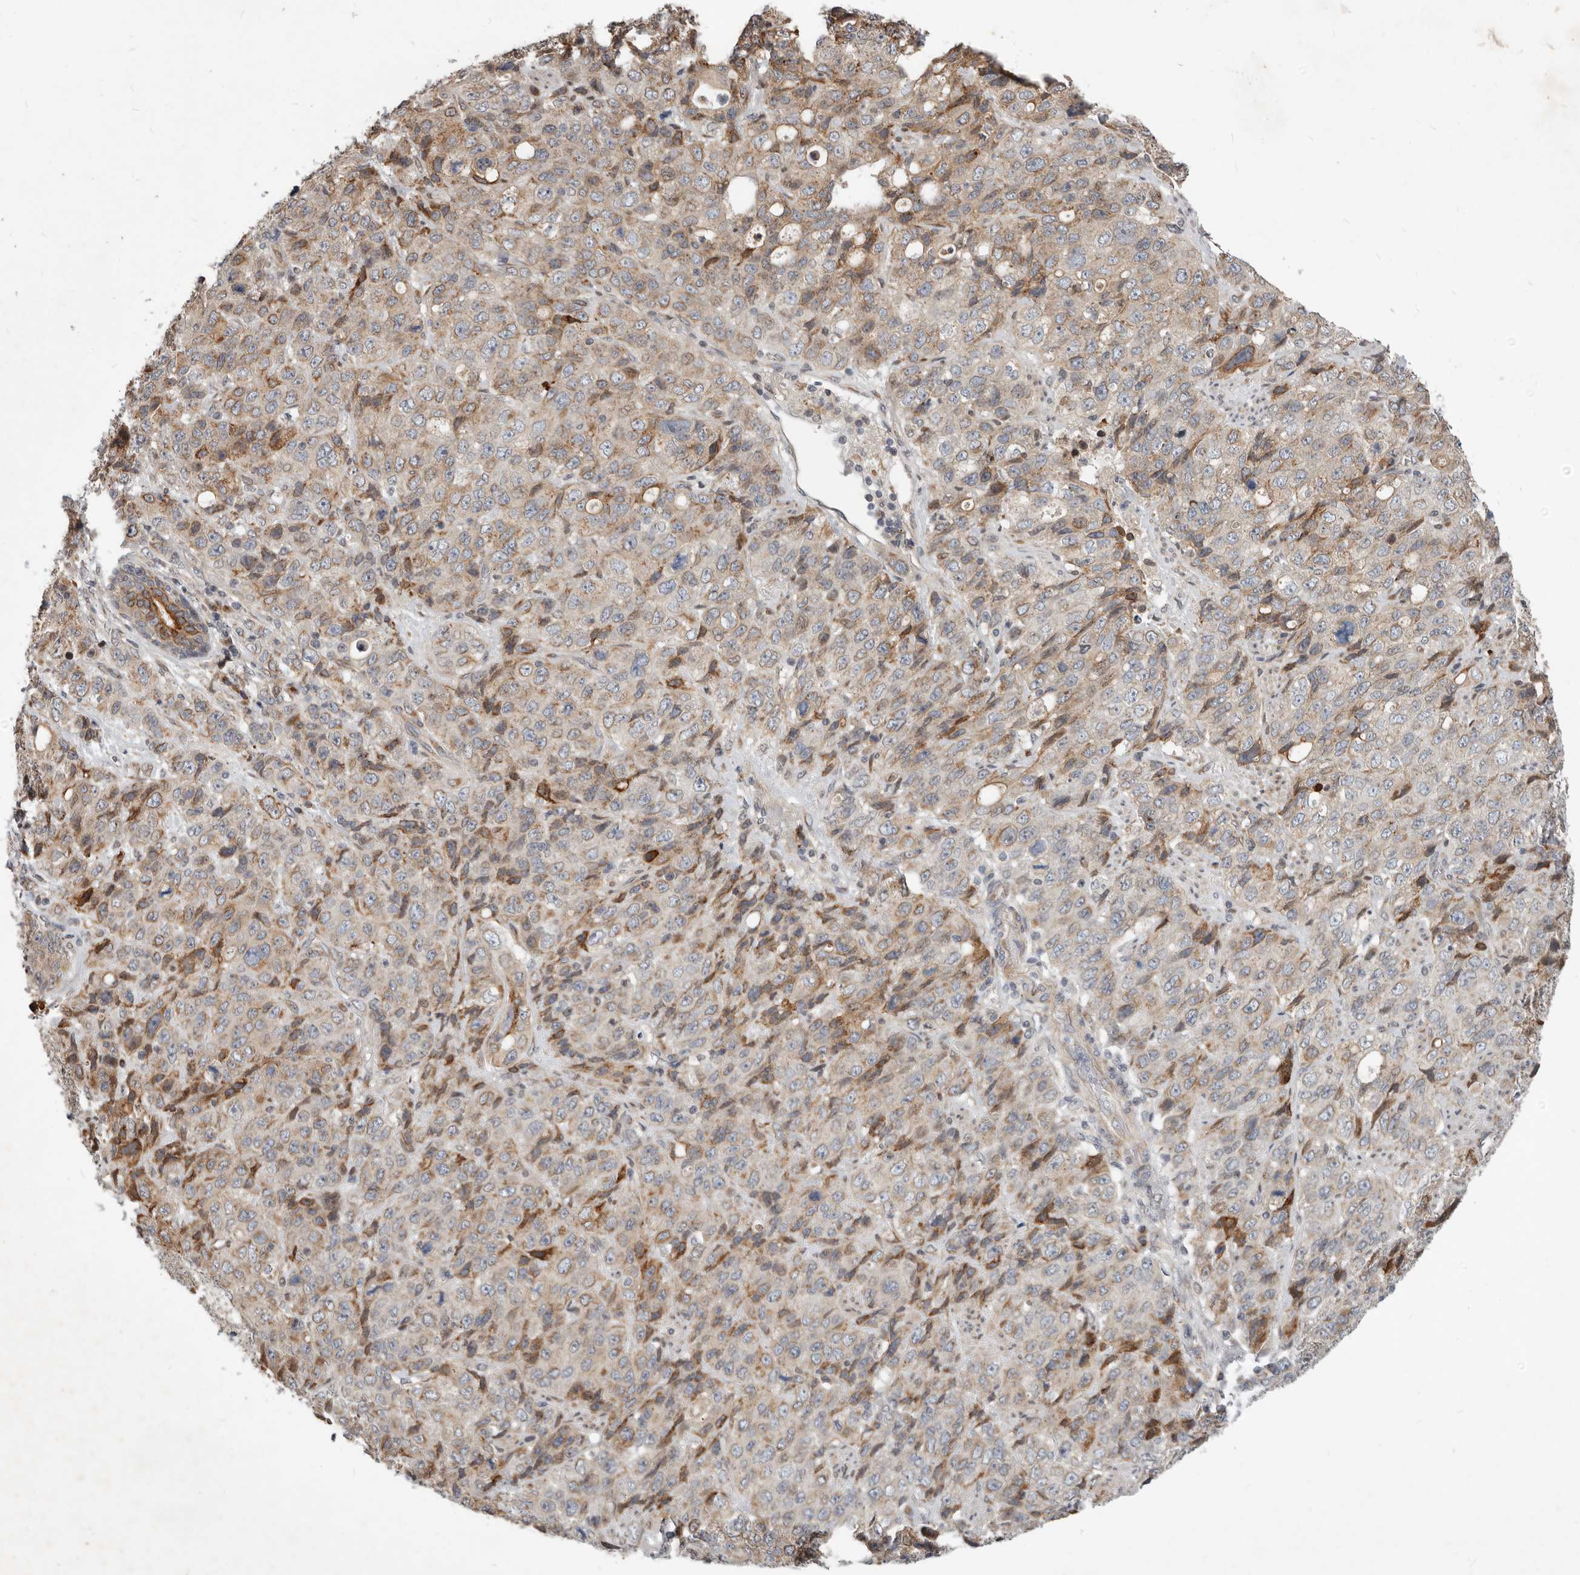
{"staining": {"intensity": "moderate", "quantity": "25%-75%", "location": "cytoplasmic/membranous"}, "tissue": "stomach cancer", "cell_type": "Tumor cells", "image_type": "cancer", "snomed": [{"axis": "morphology", "description": "Adenocarcinoma, NOS"}, {"axis": "topography", "description": "Stomach"}], "caption": "Immunohistochemistry image of neoplastic tissue: stomach cancer (adenocarcinoma) stained using IHC exhibits medium levels of moderate protein expression localized specifically in the cytoplasmic/membranous of tumor cells, appearing as a cytoplasmic/membranous brown color.", "gene": "NPY4R", "patient": {"sex": "male", "age": 48}}